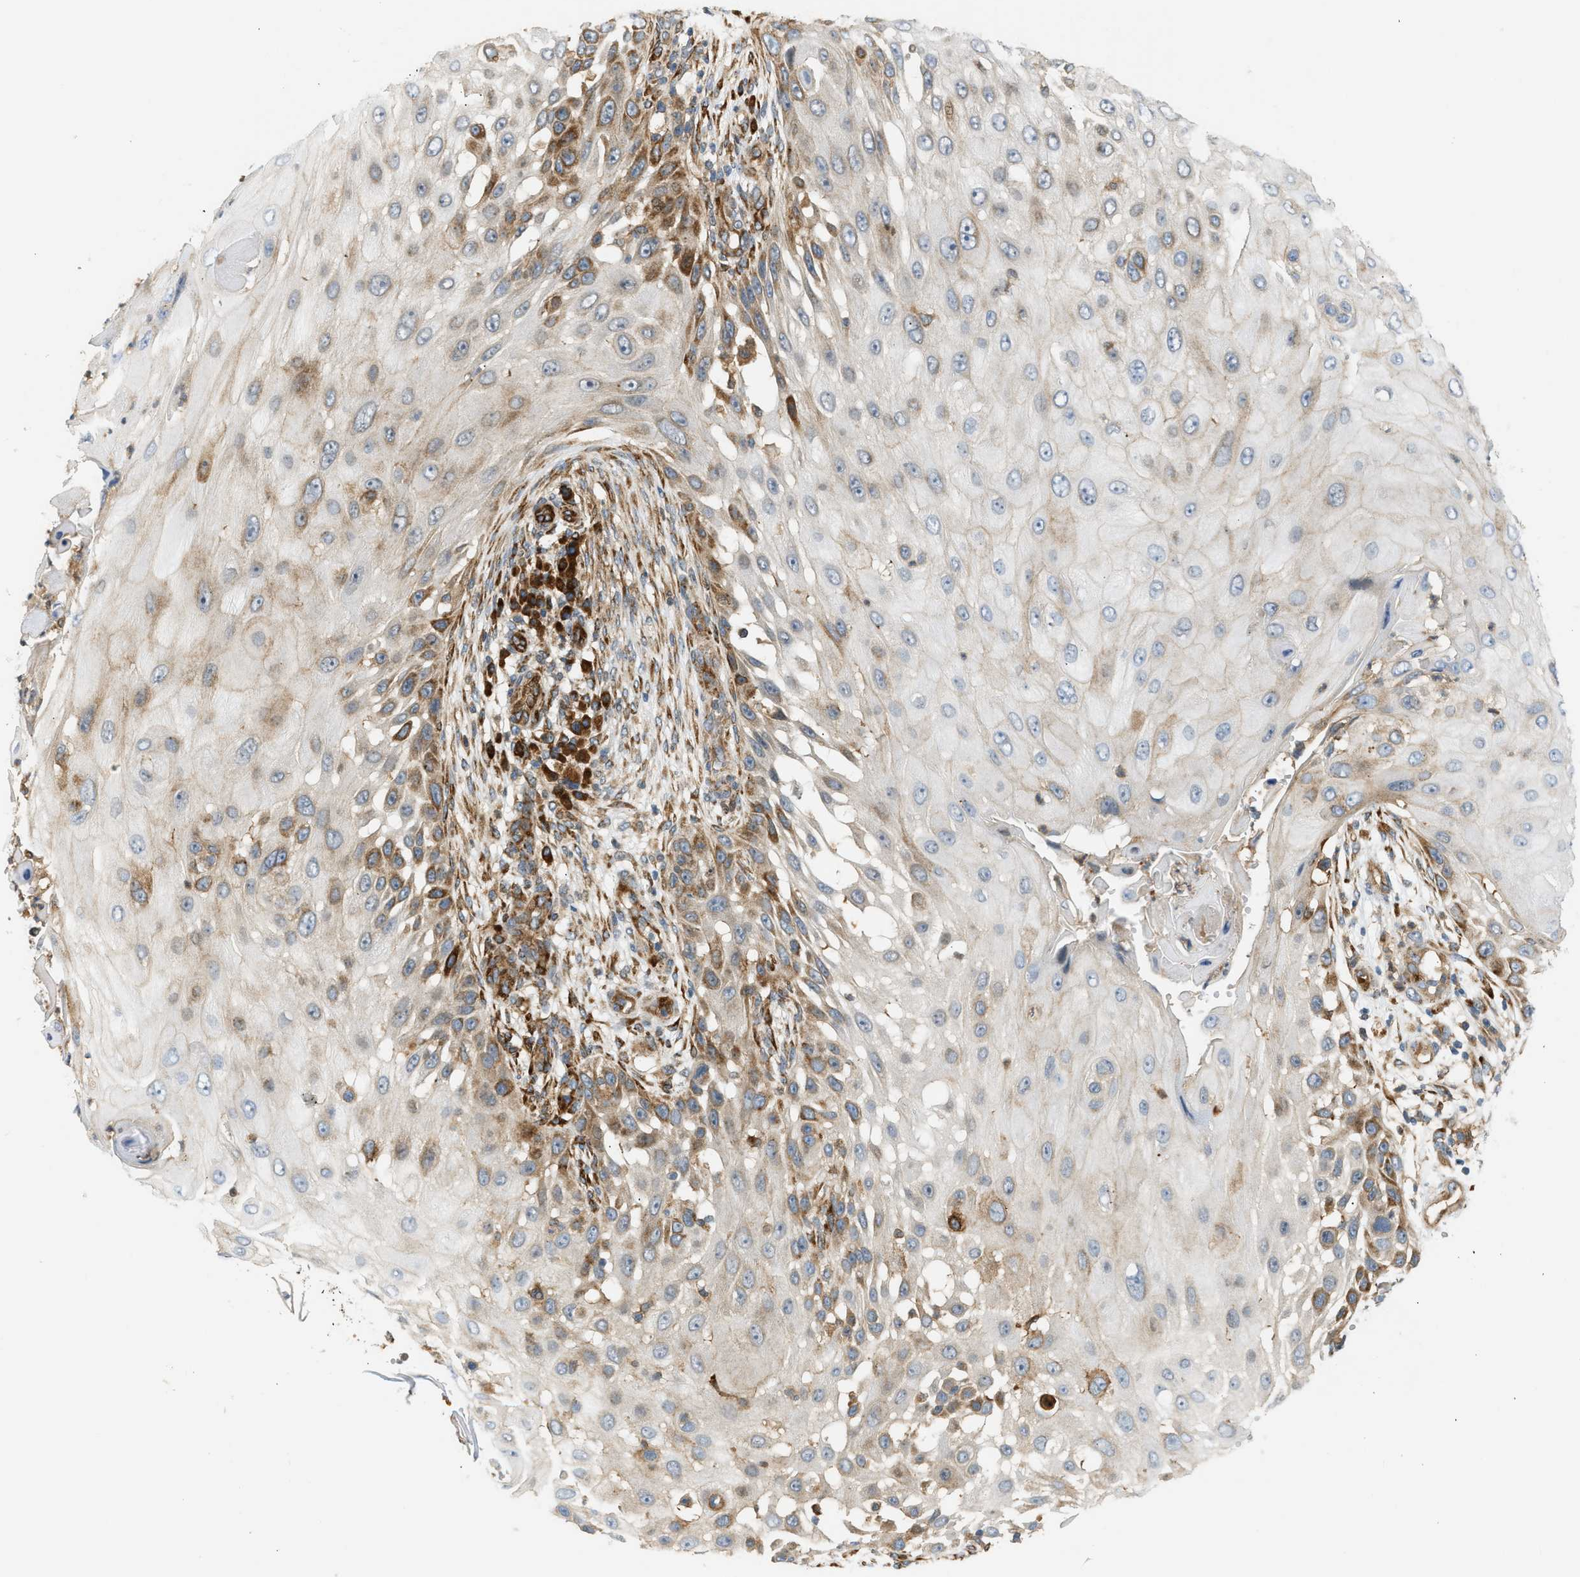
{"staining": {"intensity": "moderate", "quantity": "<25%", "location": "cytoplasmic/membranous"}, "tissue": "skin cancer", "cell_type": "Tumor cells", "image_type": "cancer", "snomed": [{"axis": "morphology", "description": "Squamous cell carcinoma, NOS"}, {"axis": "topography", "description": "Skin"}], "caption": "Approximately <25% of tumor cells in skin cancer display moderate cytoplasmic/membranous protein positivity as visualized by brown immunohistochemical staining.", "gene": "PLCG2", "patient": {"sex": "female", "age": 44}}